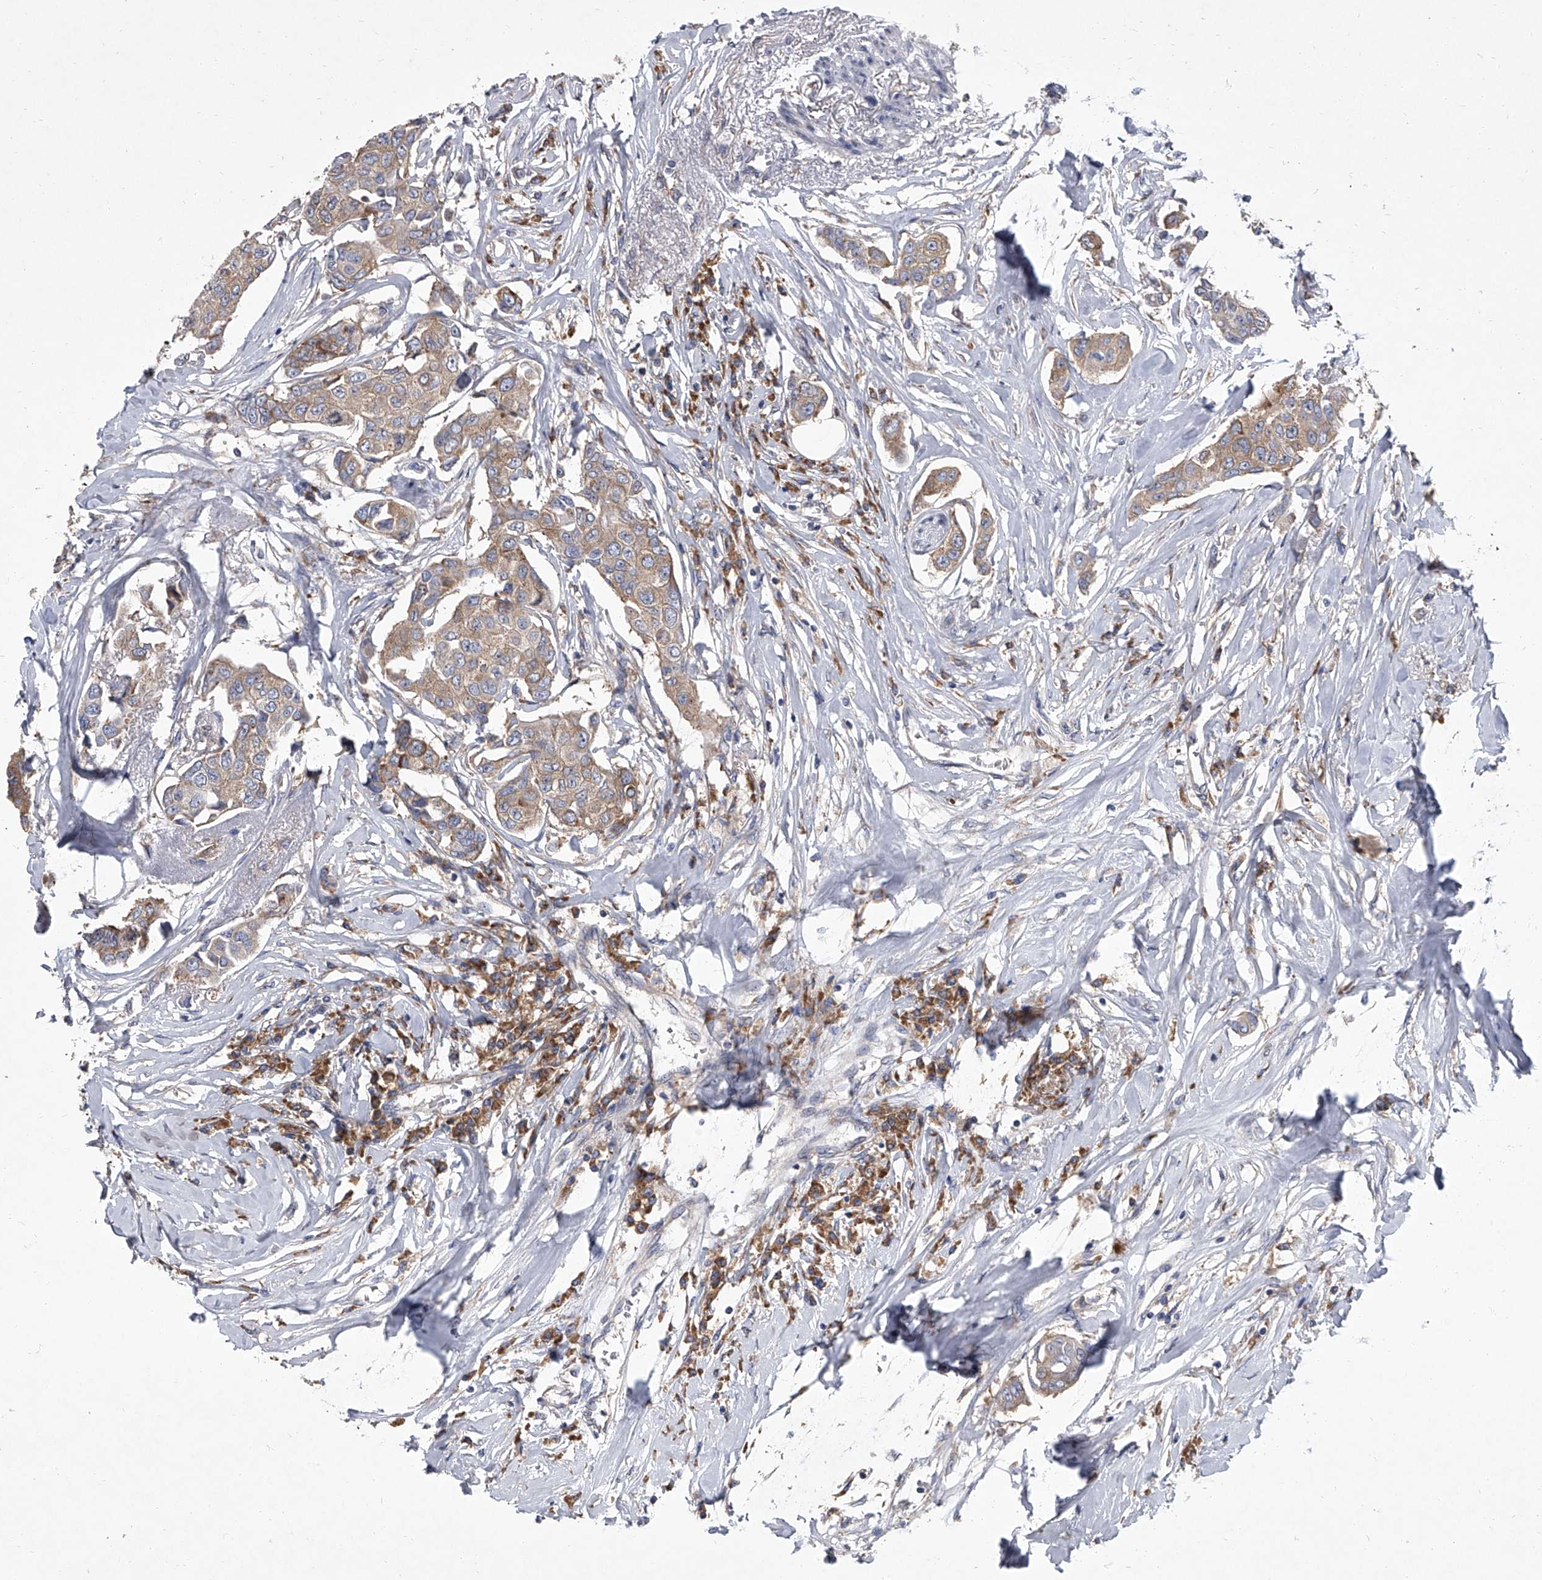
{"staining": {"intensity": "weak", "quantity": ">75%", "location": "cytoplasmic/membranous"}, "tissue": "breast cancer", "cell_type": "Tumor cells", "image_type": "cancer", "snomed": [{"axis": "morphology", "description": "Duct carcinoma"}, {"axis": "topography", "description": "Breast"}], "caption": "Immunohistochemical staining of breast intraductal carcinoma exhibits weak cytoplasmic/membranous protein positivity in about >75% of tumor cells. (DAB (3,3'-diaminobenzidine) IHC, brown staining for protein, blue staining for nuclei).", "gene": "EIF2S2", "patient": {"sex": "female", "age": 80}}